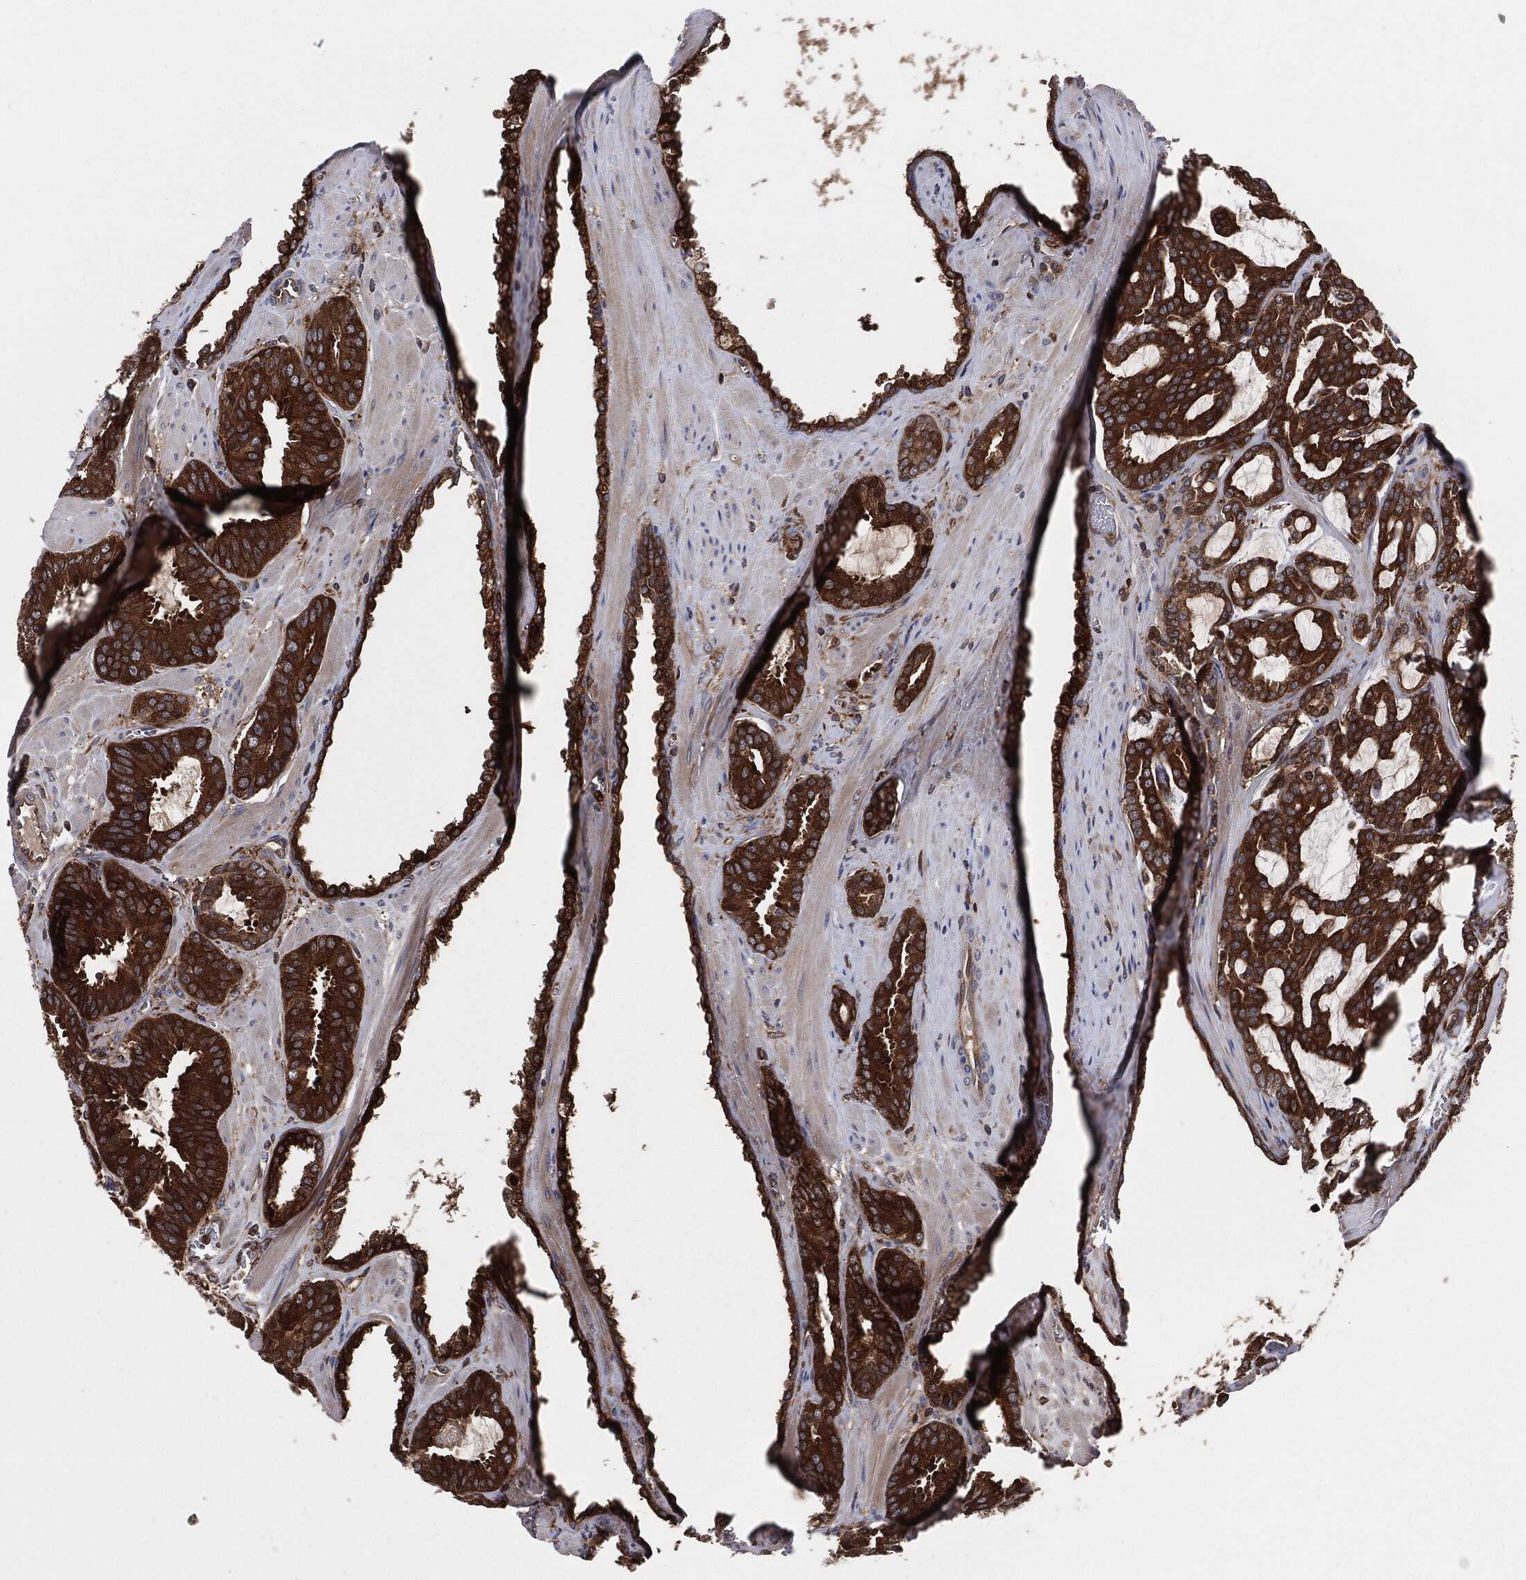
{"staining": {"intensity": "strong", "quantity": ">75%", "location": "cytoplasmic/membranous"}, "tissue": "prostate cancer", "cell_type": "Tumor cells", "image_type": "cancer", "snomed": [{"axis": "morphology", "description": "Adenocarcinoma, NOS"}, {"axis": "topography", "description": "Prostate"}], "caption": "Tumor cells reveal high levels of strong cytoplasmic/membranous expression in approximately >75% of cells in human prostate cancer (adenocarcinoma). (Brightfield microscopy of DAB IHC at high magnification).", "gene": "XPNPEP1", "patient": {"sex": "male", "age": 67}}